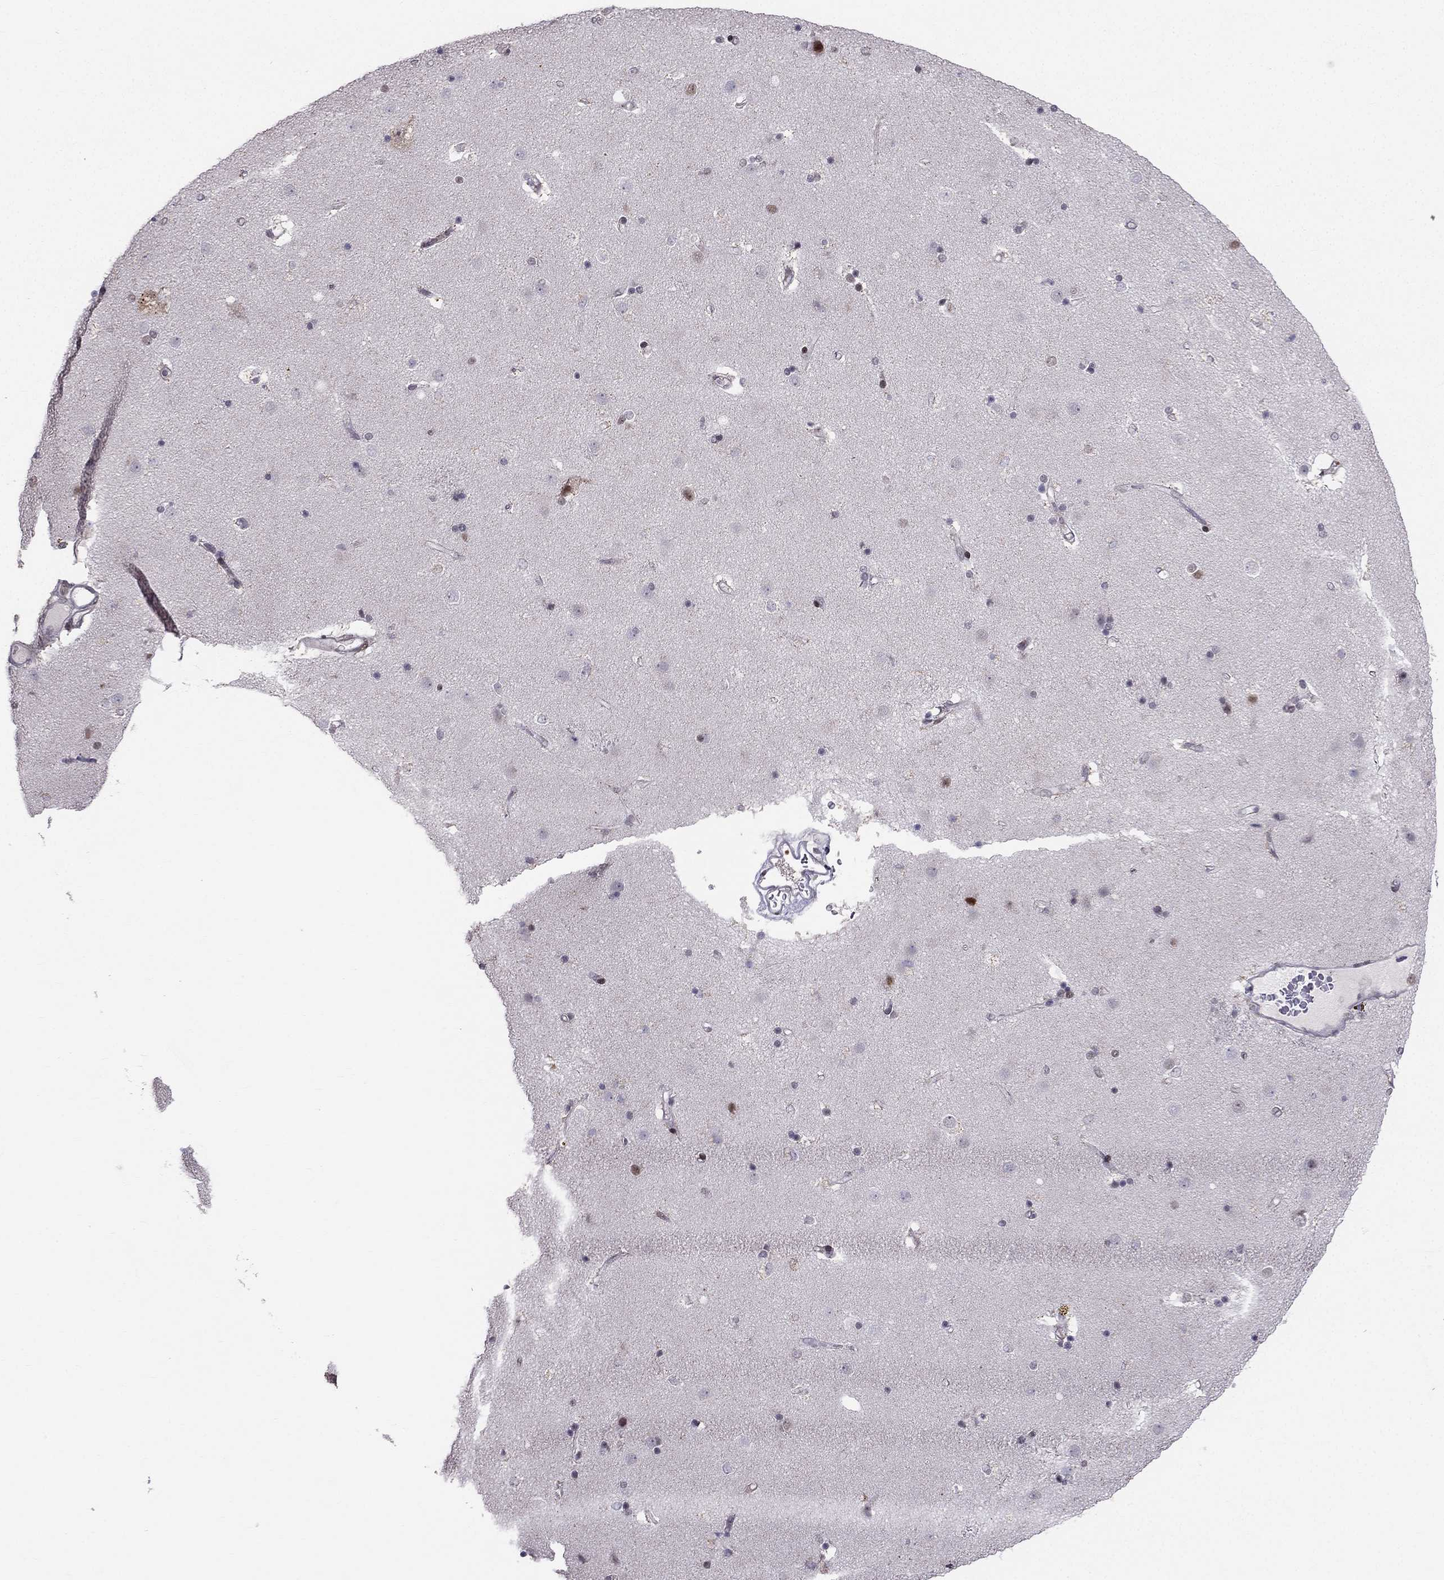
{"staining": {"intensity": "weak", "quantity": "<25%", "location": "nuclear"}, "tissue": "caudate", "cell_type": "Glial cells", "image_type": "normal", "snomed": [{"axis": "morphology", "description": "Normal tissue, NOS"}, {"axis": "topography", "description": "Lateral ventricle wall"}], "caption": "Immunohistochemistry image of normal human caudate stained for a protein (brown), which shows no positivity in glial cells. The staining is performed using DAB (3,3'-diaminobenzidine) brown chromogen with nuclei counter-stained in using hematoxylin.", "gene": "RPRD2", "patient": {"sex": "female", "age": 71}}